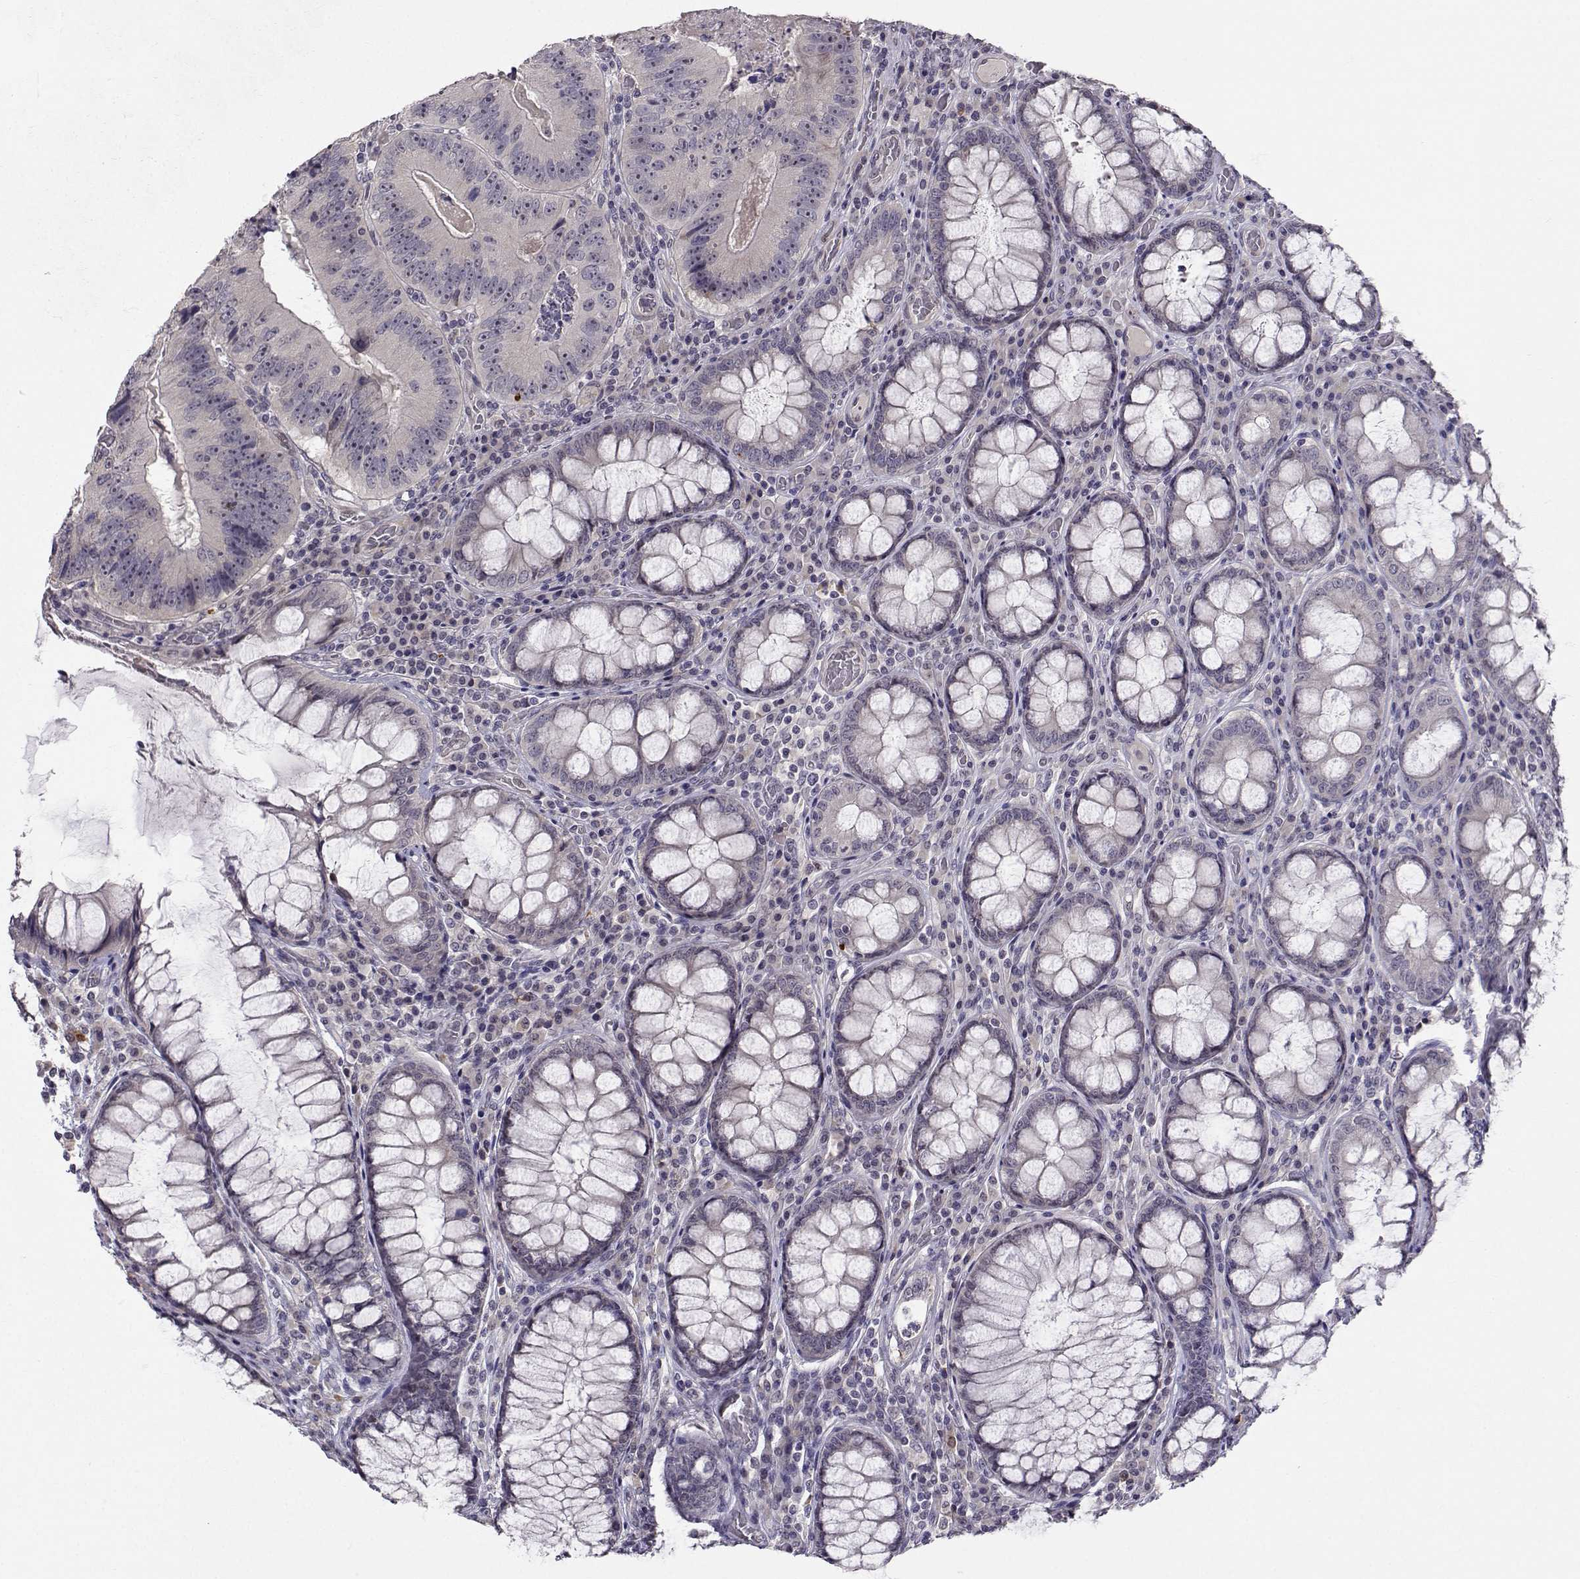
{"staining": {"intensity": "negative", "quantity": "none", "location": "none"}, "tissue": "colorectal cancer", "cell_type": "Tumor cells", "image_type": "cancer", "snomed": [{"axis": "morphology", "description": "Adenocarcinoma, NOS"}, {"axis": "topography", "description": "Colon"}], "caption": "Immunohistochemistry photomicrograph of neoplastic tissue: colorectal adenocarcinoma stained with DAB (3,3'-diaminobenzidine) demonstrates no significant protein expression in tumor cells.", "gene": "SLC6A3", "patient": {"sex": "female", "age": 86}}